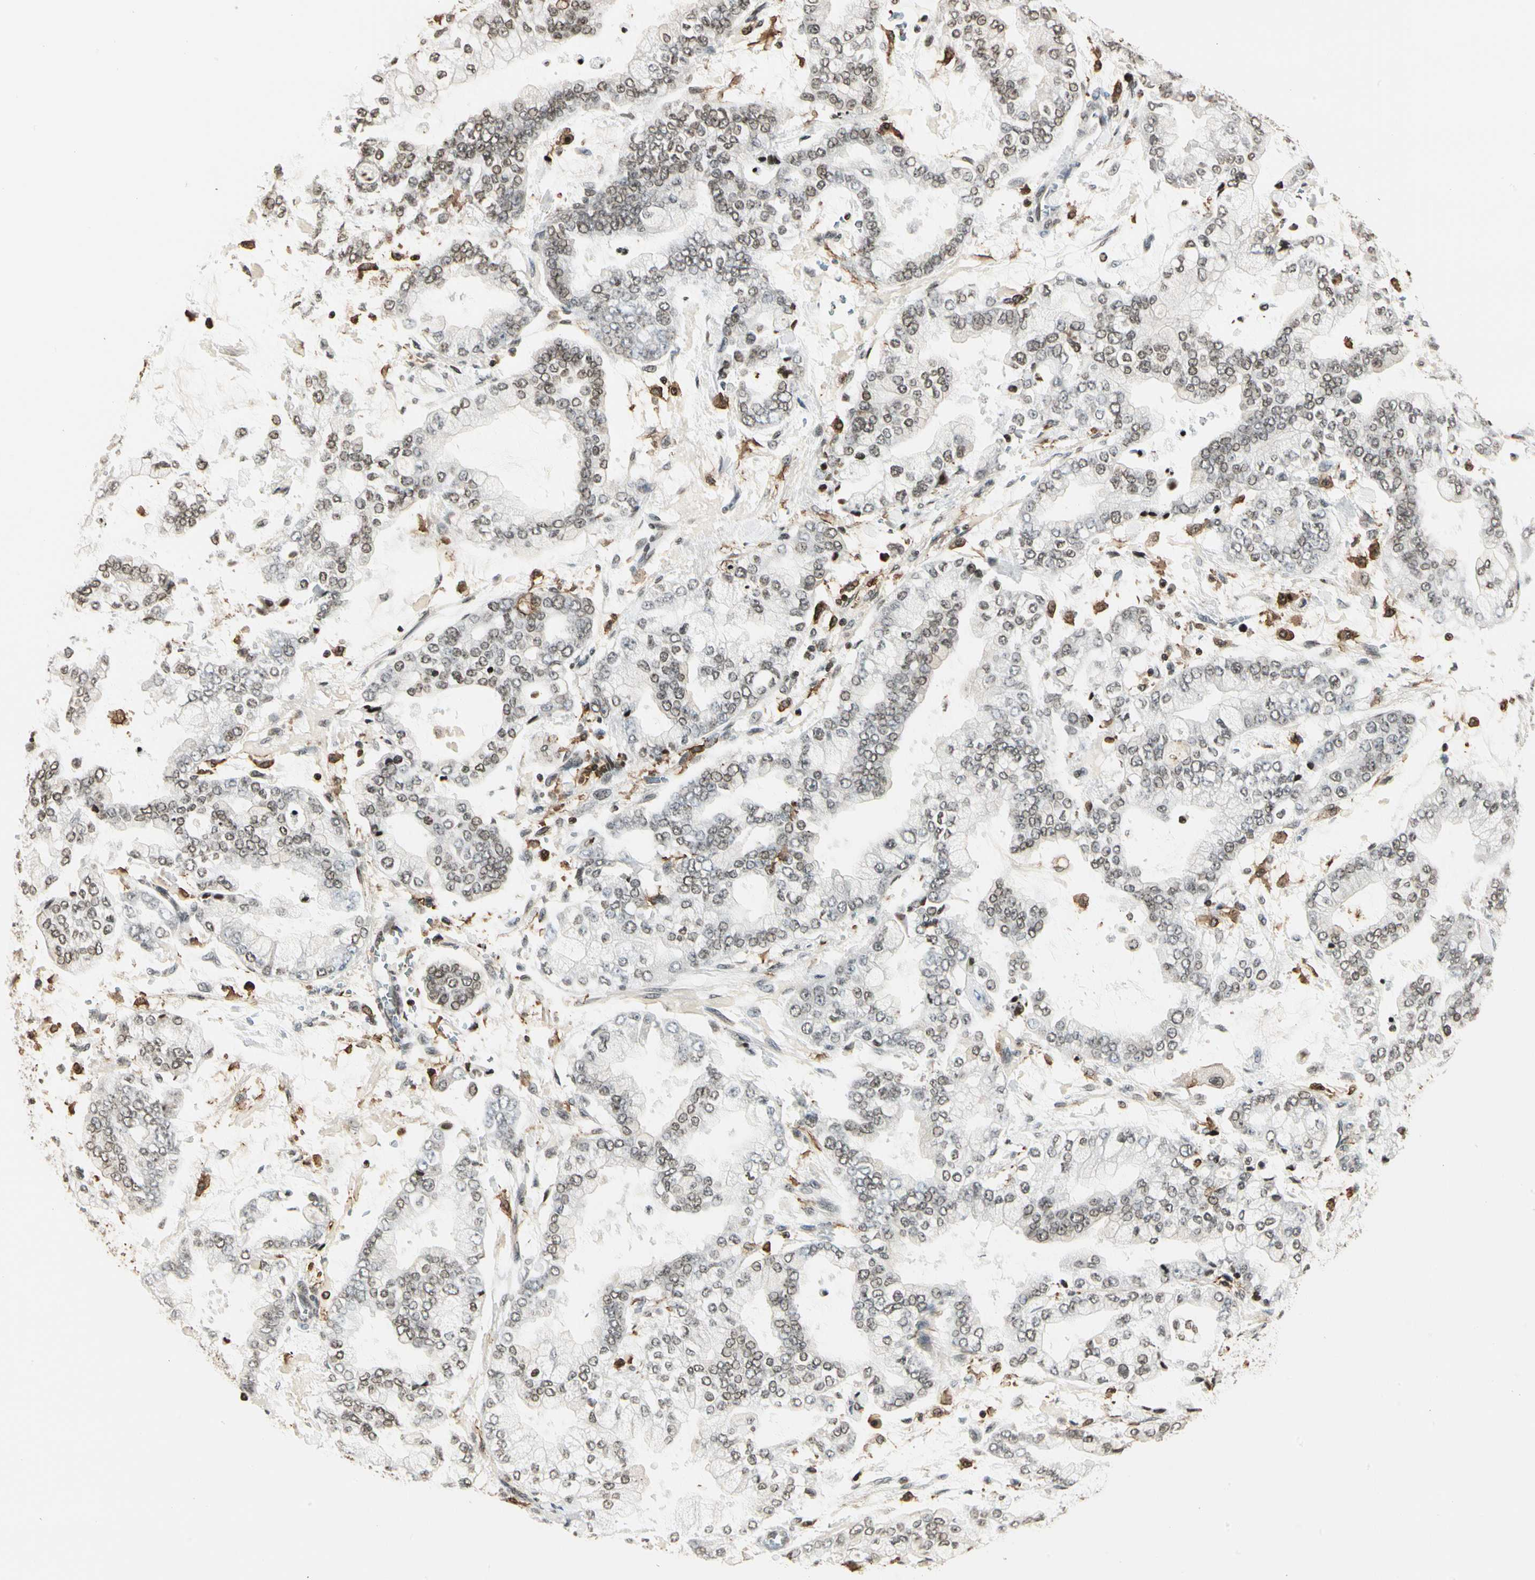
{"staining": {"intensity": "weak", "quantity": "25%-75%", "location": "nuclear"}, "tissue": "stomach cancer", "cell_type": "Tumor cells", "image_type": "cancer", "snomed": [{"axis": "morphology", "description": "Normal tissue, NOS"}, {"axis": "morphology", "description": "Adenocarcinoma, NOS"}, {"axis": "topography", "description": "Stomach, upper"}, {"axis": "topography", "description": "Stomach"}], "caption": "Immunohistochemistry (IHC) of human adenocarcinoma (stomach) demonstrates low levels of weak nuclear expression in approximately 25%-75% of tumor cells. The staining was performed using DAB (3,3'-diaminobenzidine), with brown indicating positive protein expression. Nuclei are stained blue with hematoxylin.", "gene": "FER", "patient": {"sex": "male", "age": 76}}